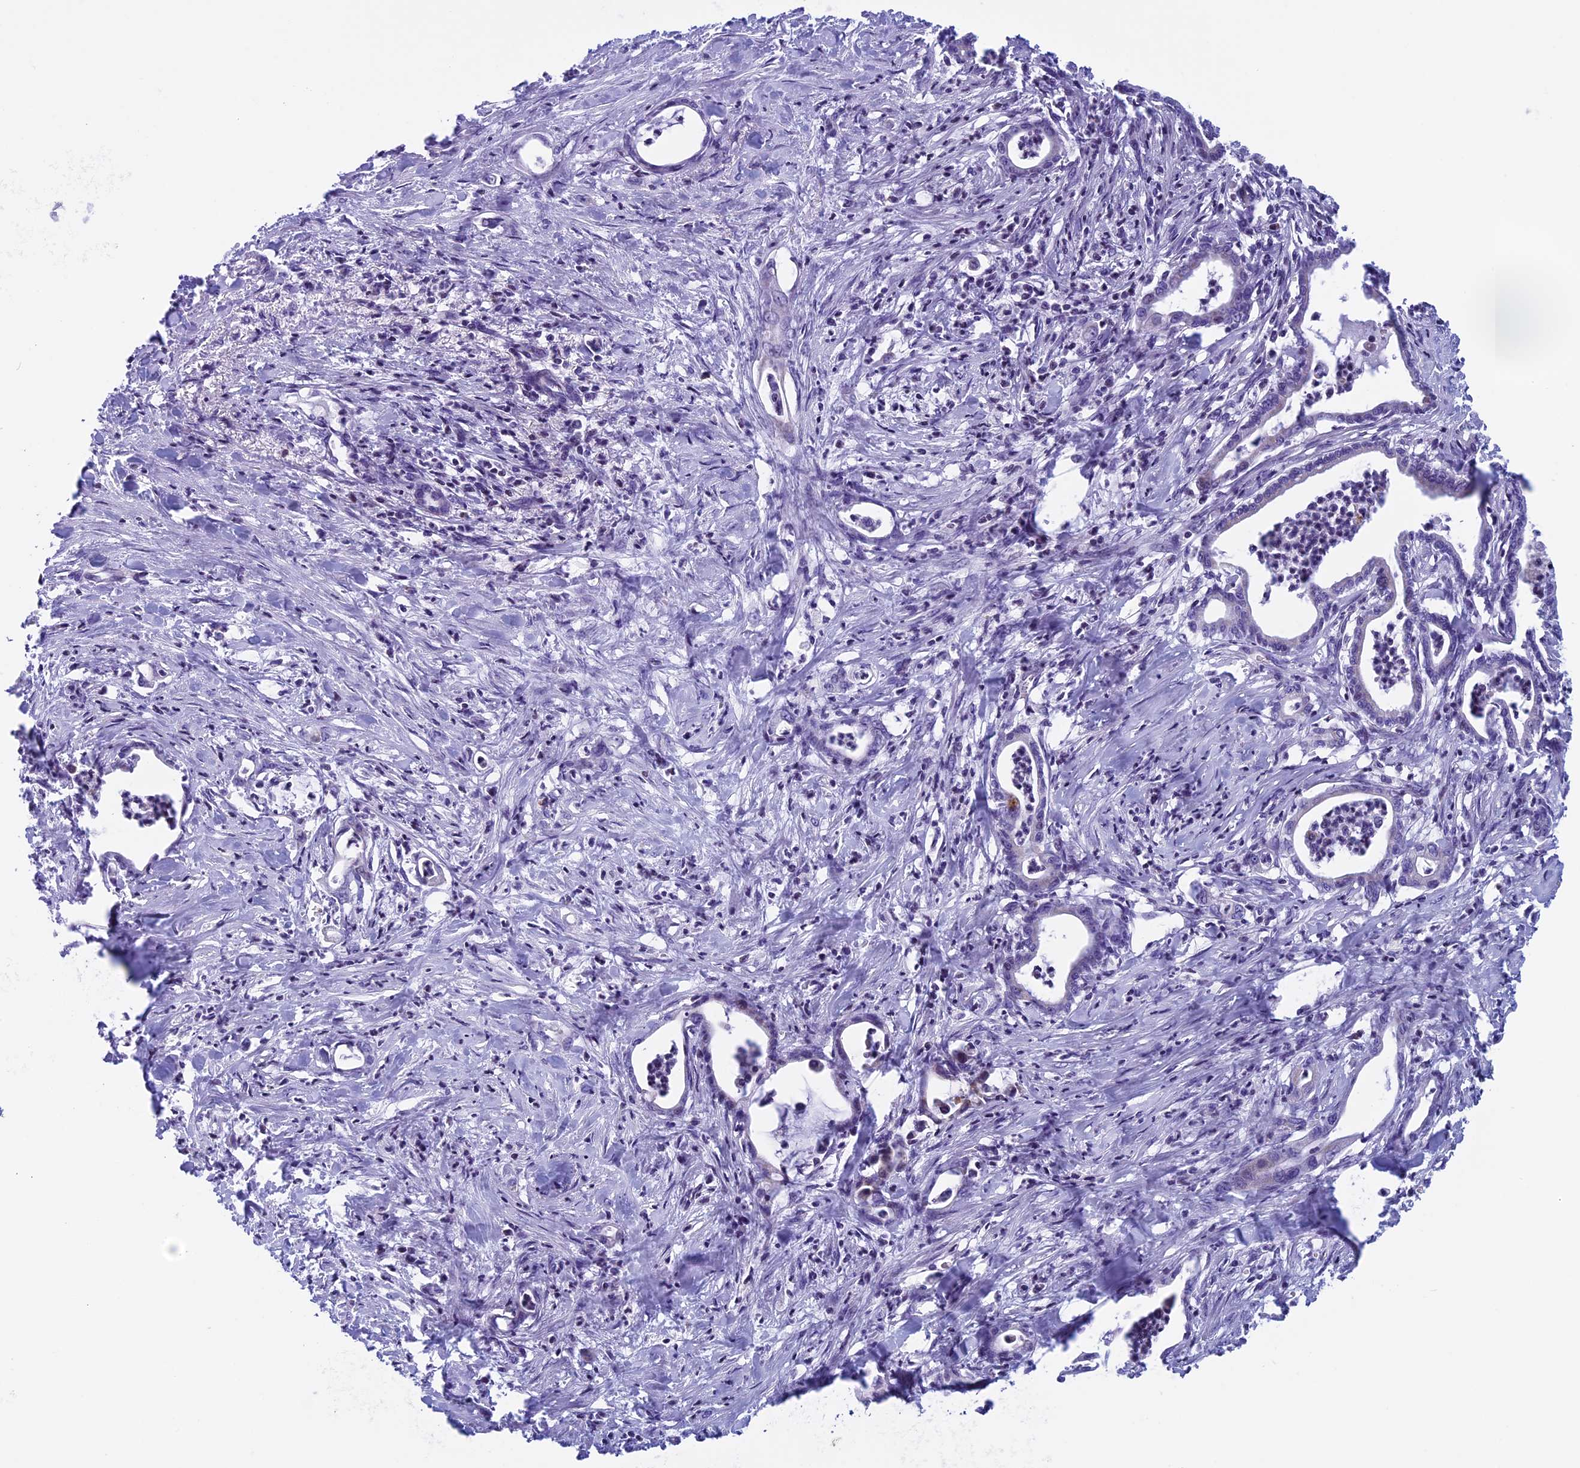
{"staining": {"intensity": "negative", "quantity": "none", "location": "none"}, "tissue": "pancreatic cancer", "cell_type": "Tumor cells", "image_type": "cancer", "snomed": [{"axis": "morphology", "description": "Adenocarcinoma, NOS"}, {"axis": "topography", "description": "Pancreas"}], "caption": "This is a photomicrograph of immunohistochemistry (IHC) staining of pancreatic adenocarcinoma, which shows no positivity in tumor cells.", "gene": "ZNF563", "patient": {"sex": "female", "age": 55}}